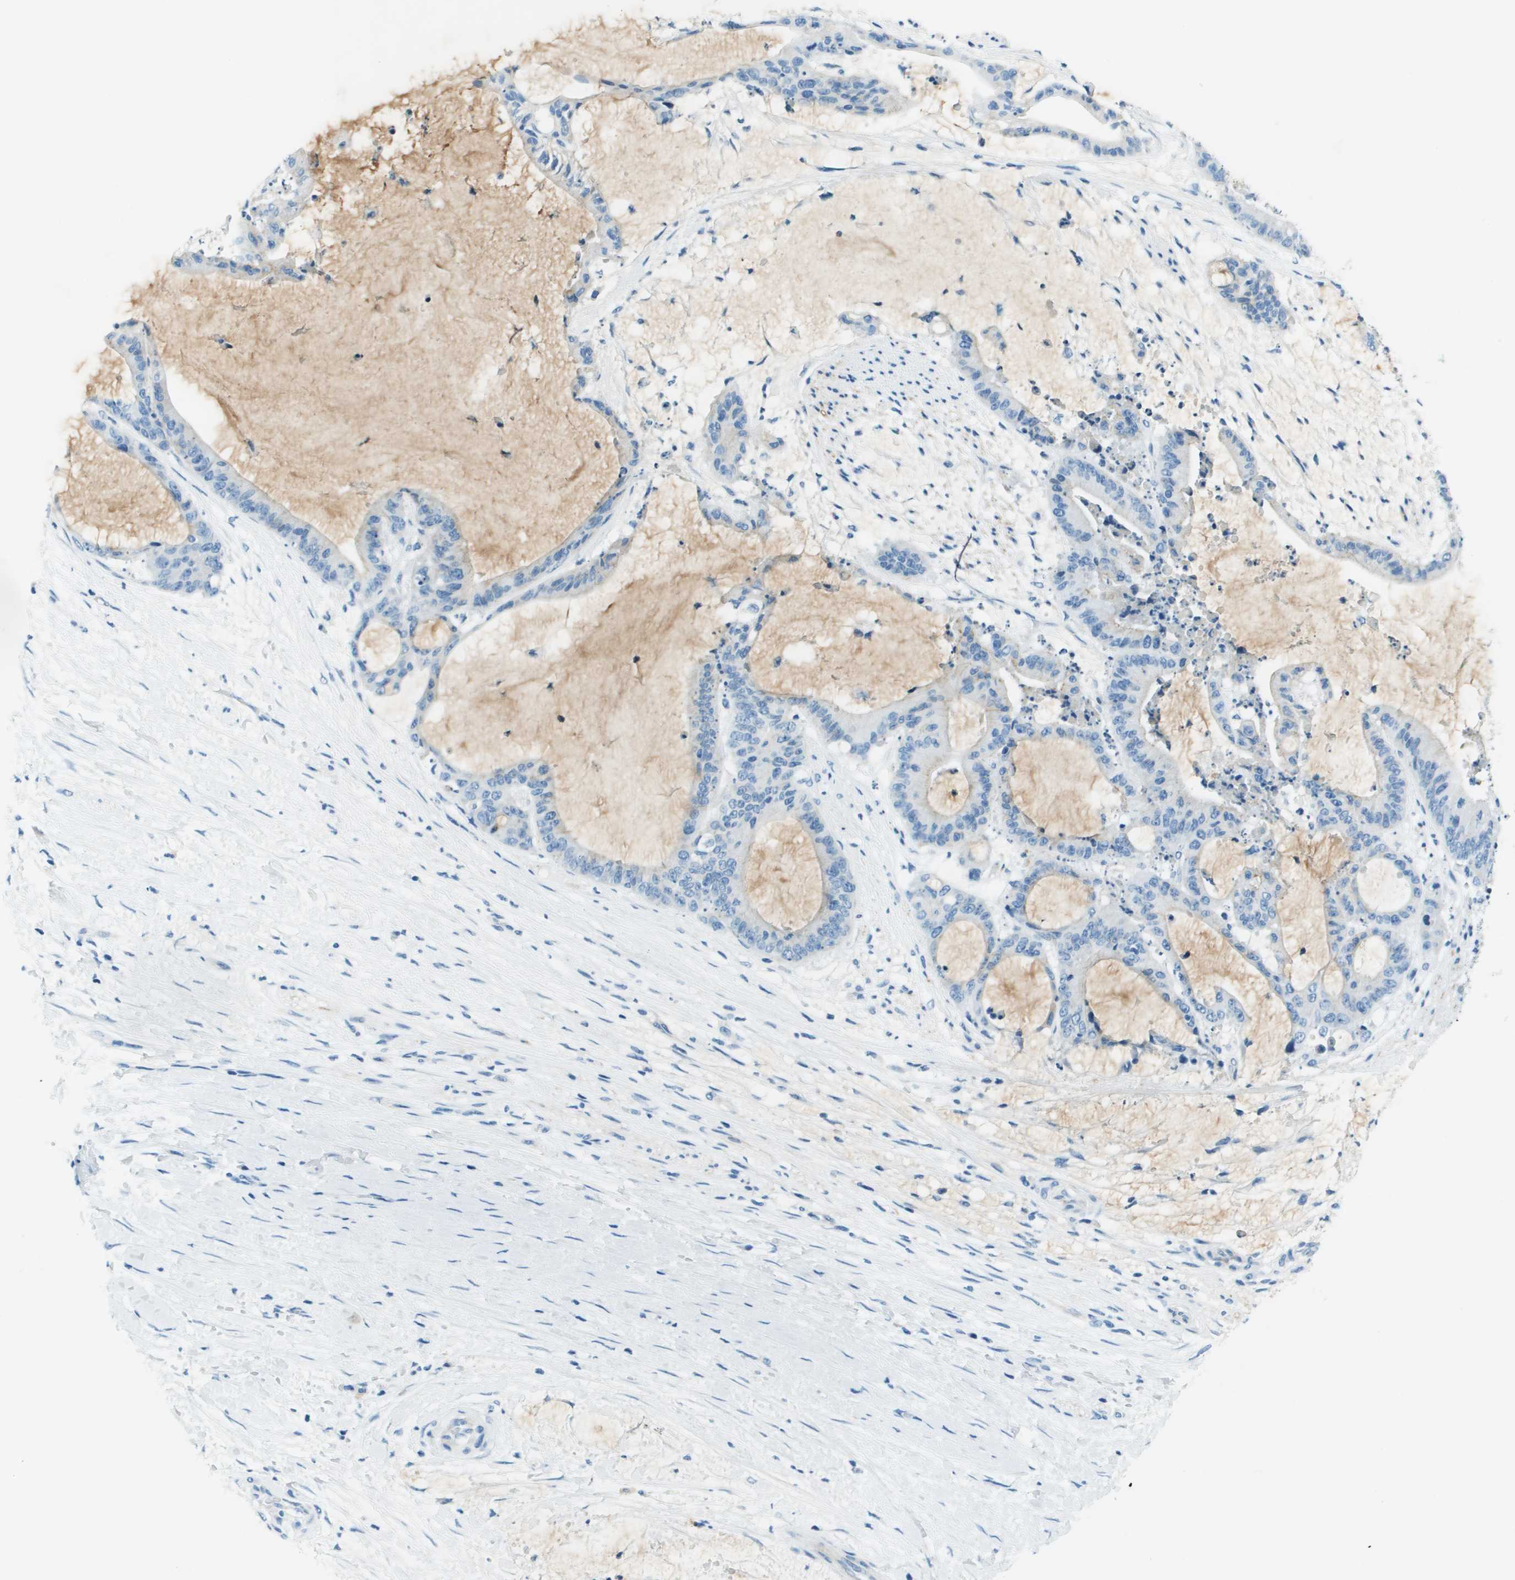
{"staining": {"intensity": "negative", "quantity": "none", "location": "none"}, "tissue": "liver cancer", "cell_type": "Tumor cells", "image_type": "cancer", "snomed": [{"axis": "morphology", "description": "Cholangiocarcinoma"}, {"axis": "topography", "description": "Liver"}], "caption": "Image shows no significant protein positivity in tumor cells of liver cancer.", "gene": "SLC16A10", "patient": {"sex": "female", "age": 73}}